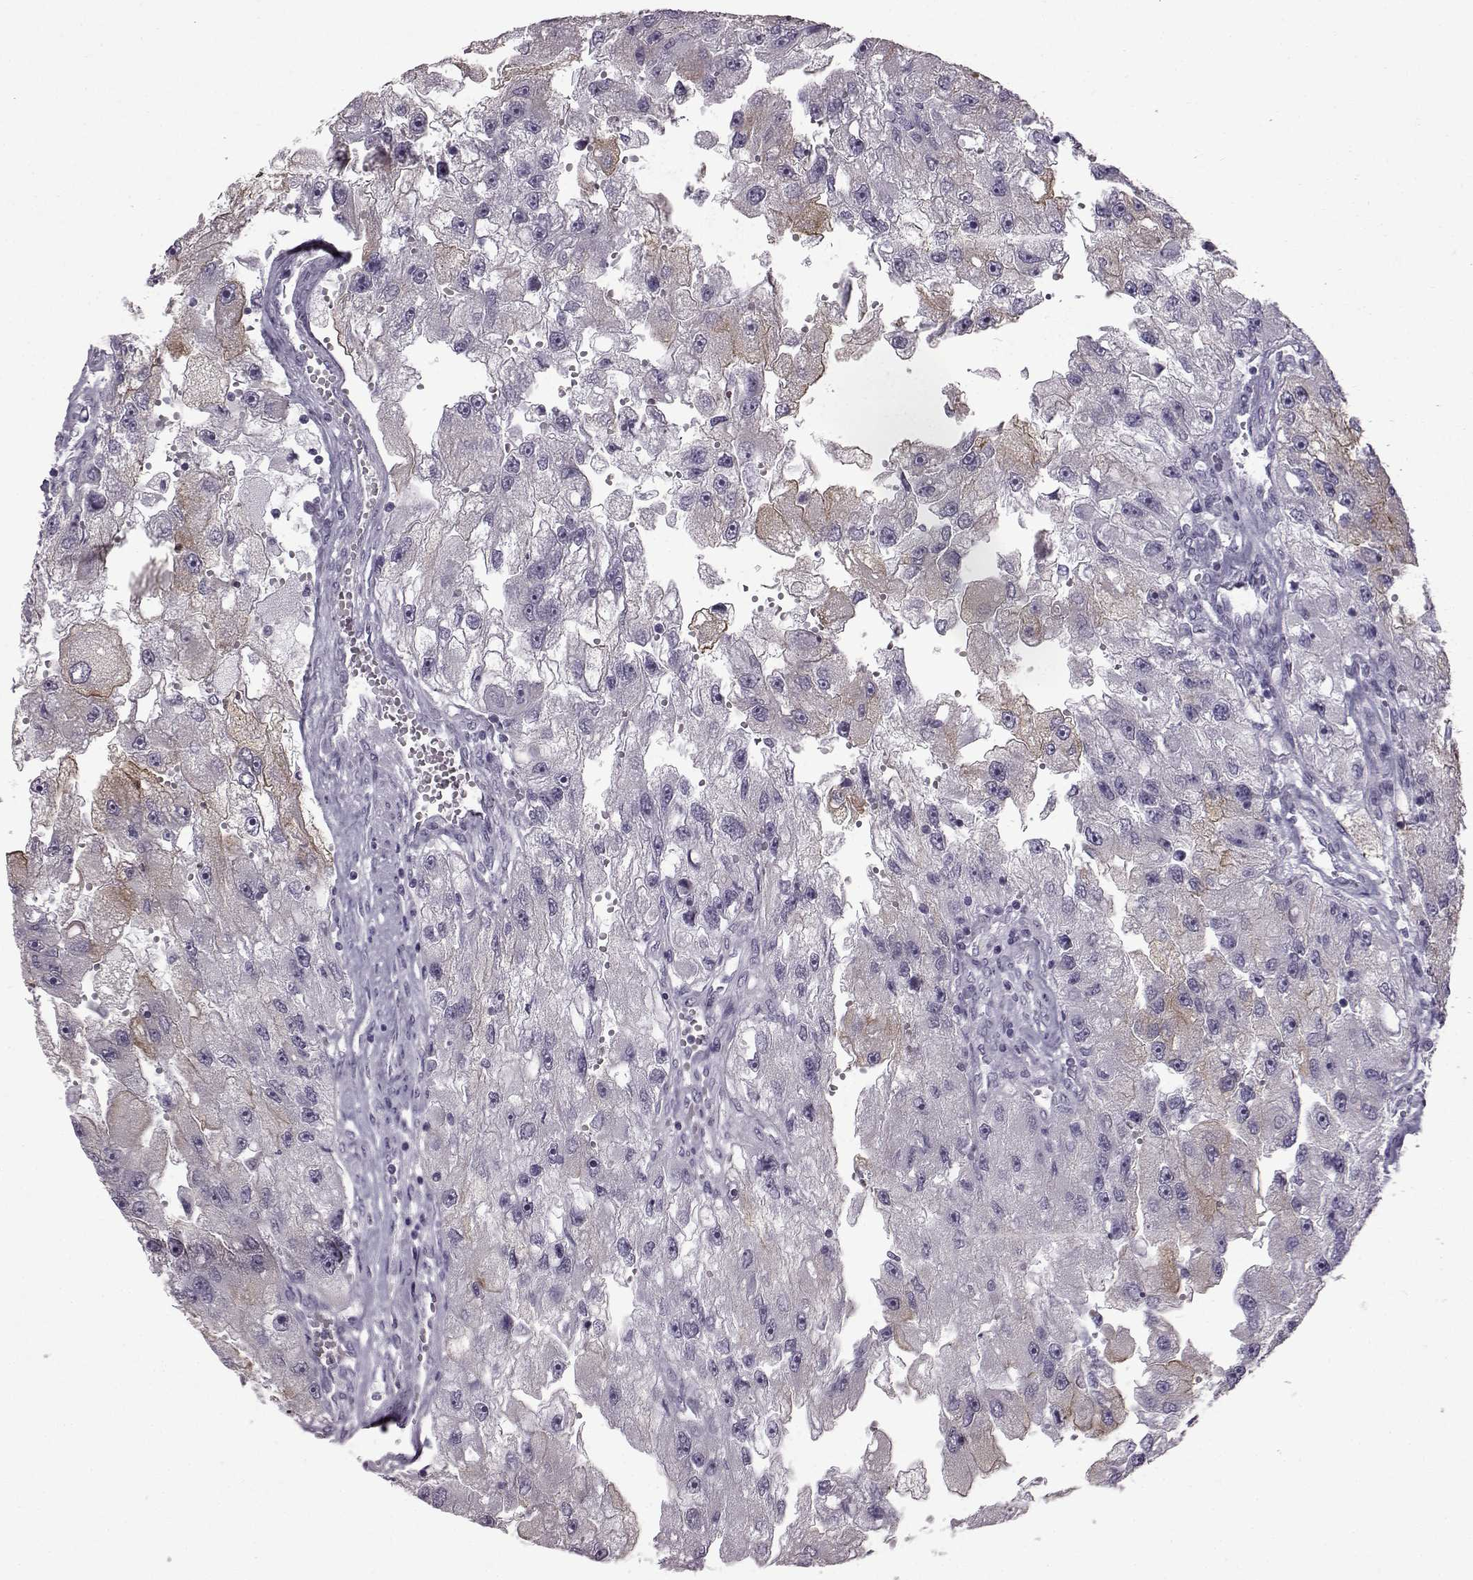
{"staining": {"intensity": "weak", "quantity": "<25%", "location": "cytoplasmic/membranous"}, "tissue": "renal cancer", "cell_type": "Tumor cells", "image_type": "cancer", "snomed": [{"axis": "morphology", "description": "Adenocarcinoma, NOS"}, {"axis": "topography", "description": "Kidney"}], "caption": "Immunohistochemical staining of renal cancer (adenocarcinoma) demonstrates no significant positivity in tumor cells.", "gene": "SLC28A2", "patient": {"sex": "male", "age": 63}}